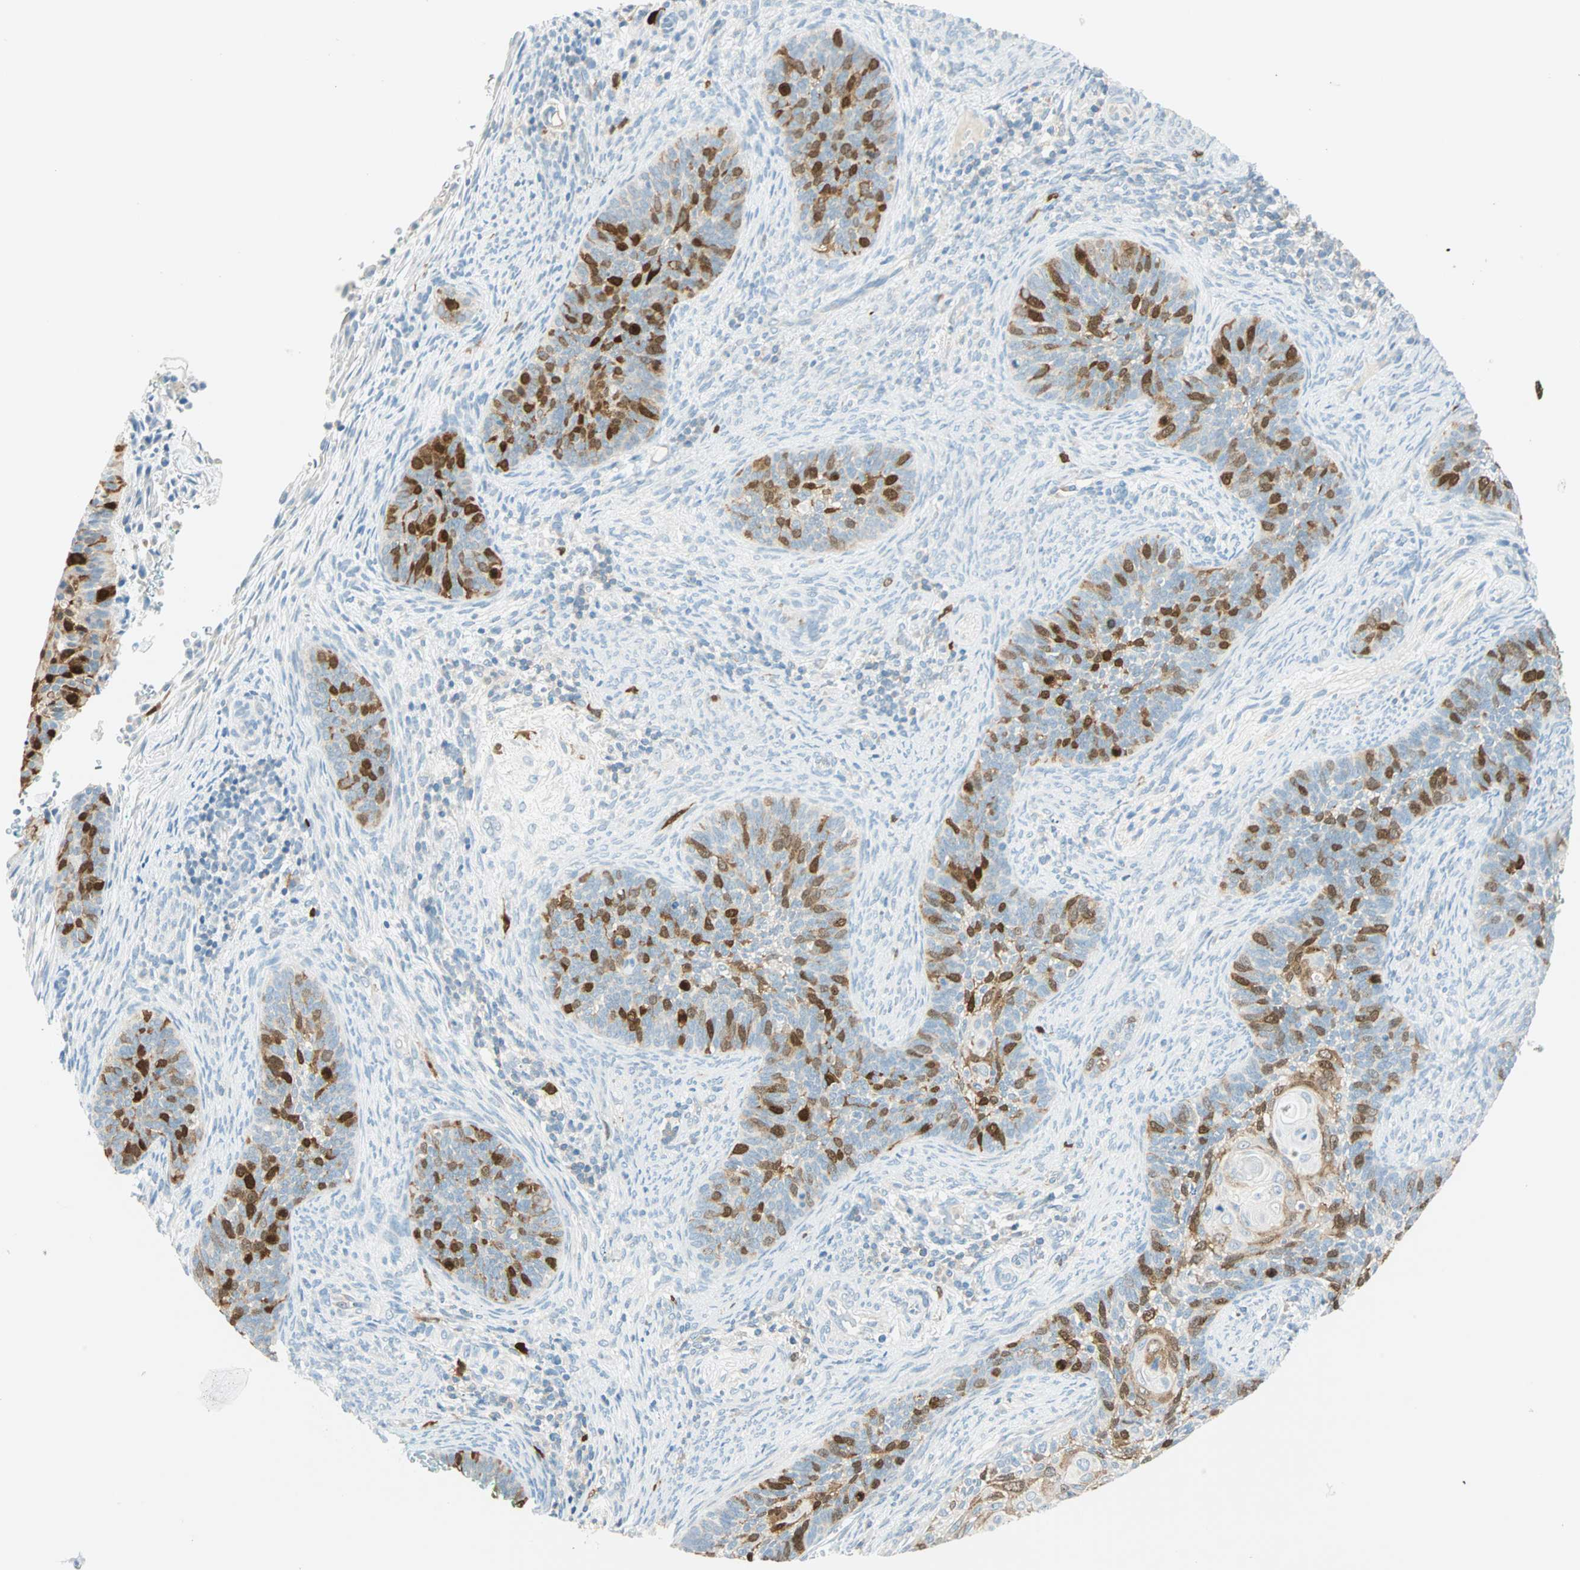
{"staining": {"intensity": "strong", "quantity": "25%-75%", "location": "cytoplasmic/membranous,nuclear"}, "tissue": "cervical cancer", "cell_type": "Tumor cells", "image_type": "cancer", "snomed": [{"axis": "morphology", "description": "Squamous cell carcinoma, NOS"}, {"axis": "topography", "description": "Cervix"}], "caption": "Immunohistochemical staining of human cervical cancer (squamous cell carcinoma) exhibits high levels of strong cytoplasmic/membranous and nuclear protein positivity in approximately 25%-75% of tumor cells.", "gene": "PTTG1", "patient": {"sex": "female", "age": 33}}